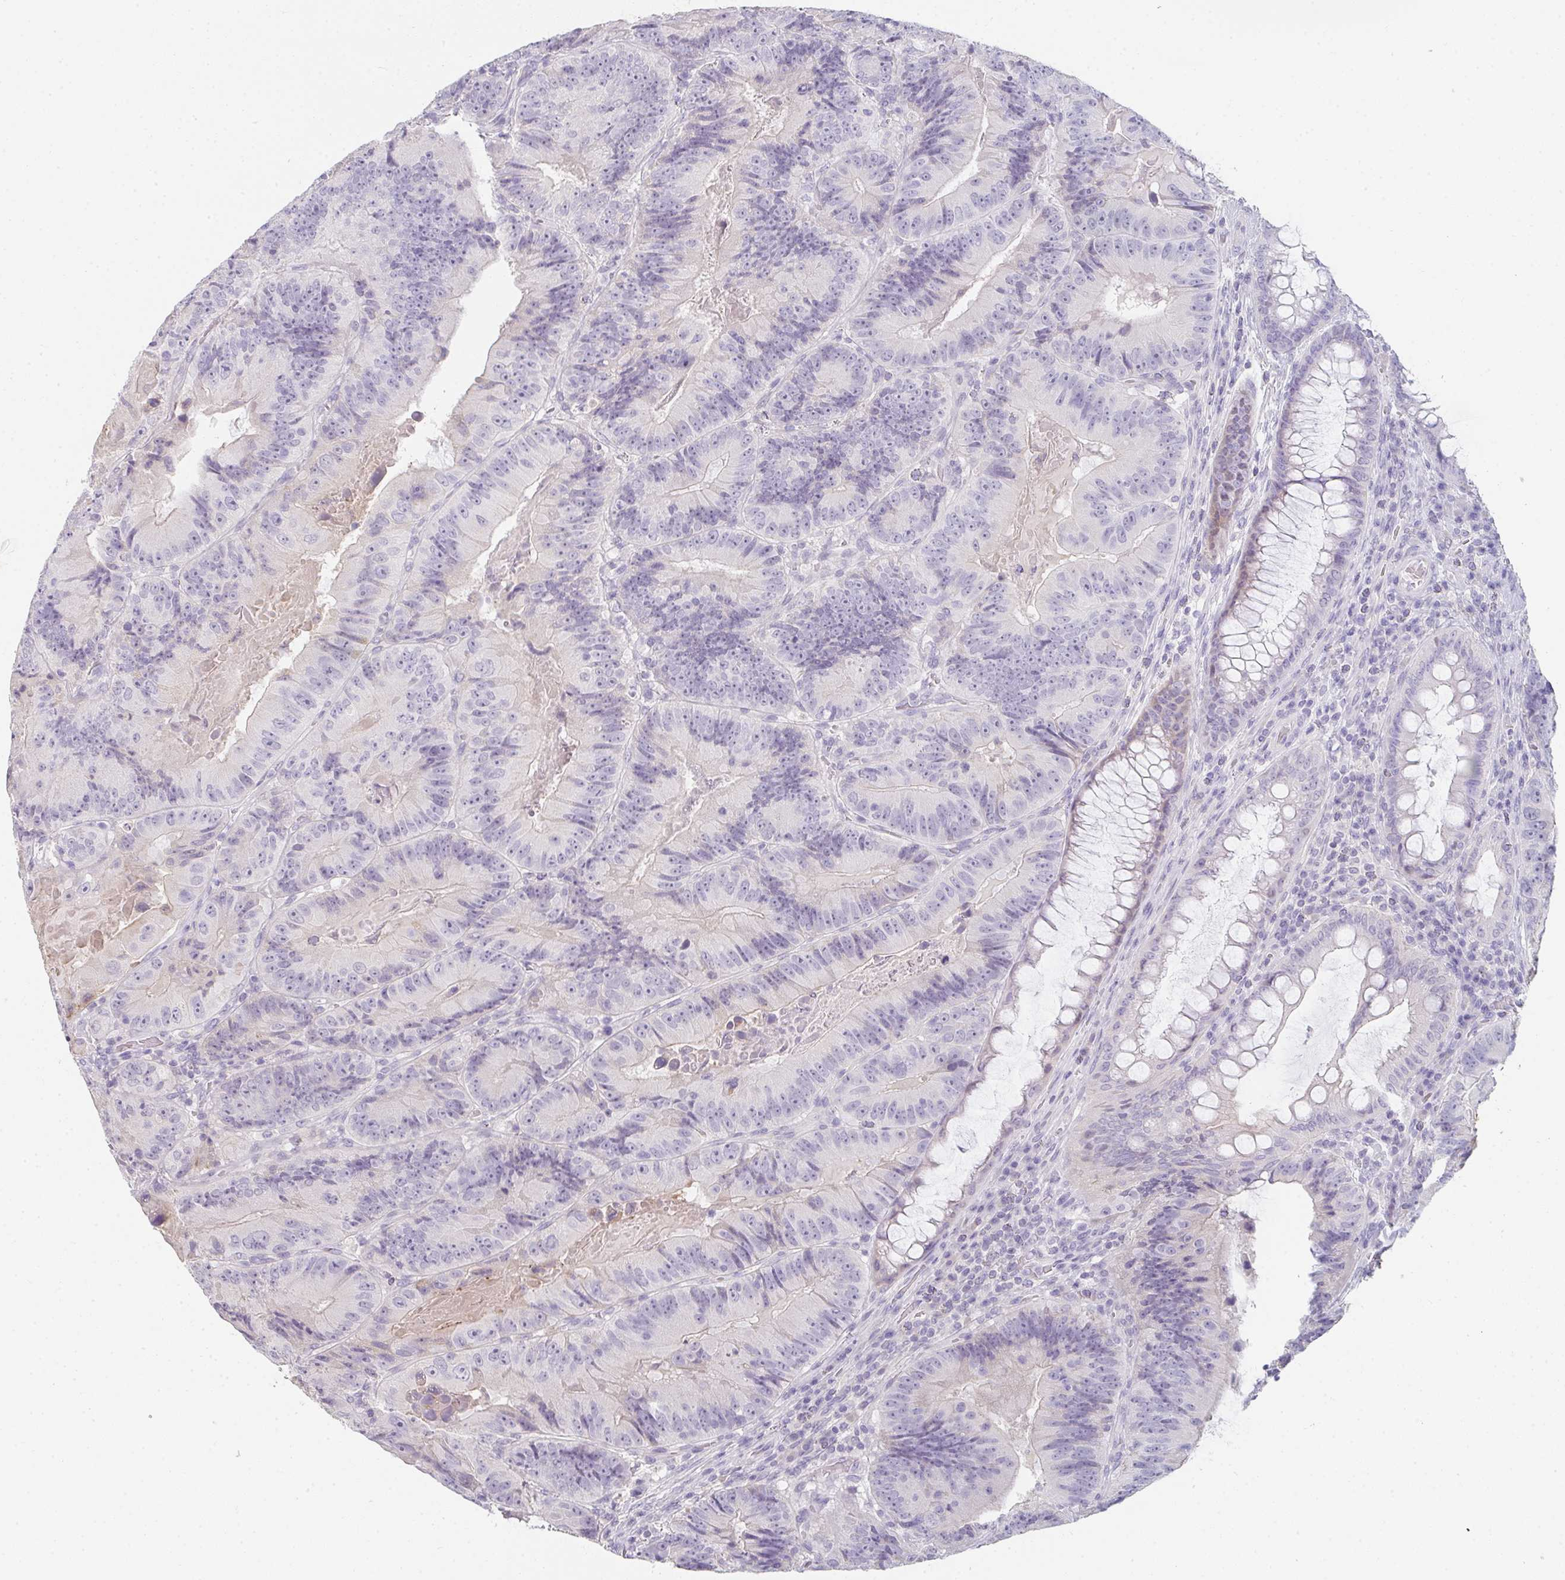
{"staining": {"intensity": "negative", "quantity": "none", "location": "none"}, "tissue": "colorectal cancer", "cell_type": "Tumor cells", "image_type": "cancer", "snomed": [{"axis": "morphology", "description": "Adenocarcinoma, NOS"}, {"axis": "topography", "description": "Colon"}], "caption": "A high-resolution photomicrograph shows immunohistochemistry staining of colorectal cancer, which exhibits no significant positivity in tumor cells. Brightfield microscopy of IHC stained with DAB (3,3'-diaminobenzidine) (brown) and hematoxylin (blue), captured at high magnification.", "gene": "C1QTNF8", "patient": {"sex": "female", "age": 86}}